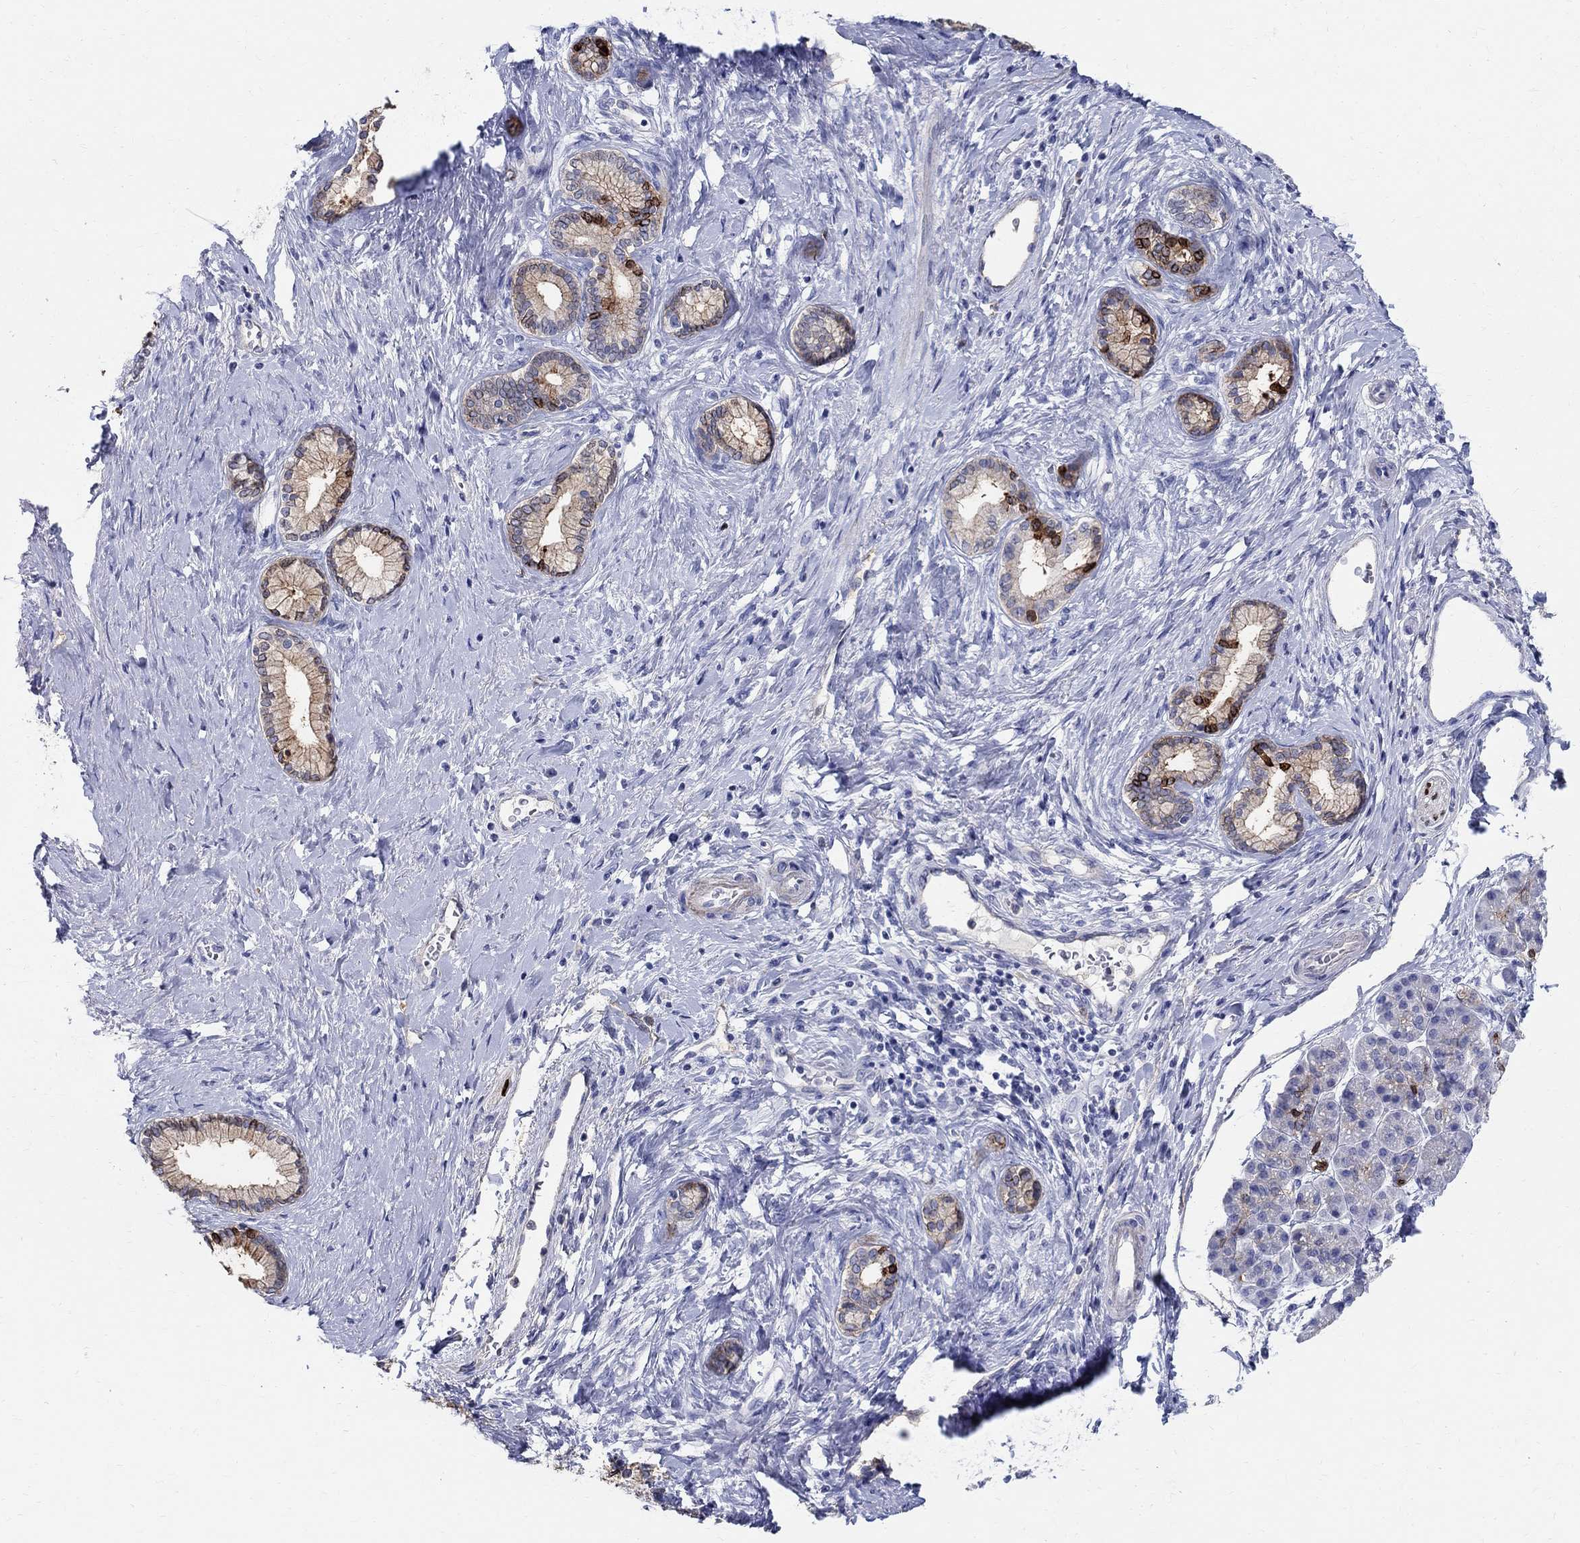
{"staining": {"intensity": "strong", "quantity": "<25%", "location": "cytoplasmic/membranous,nuclear"}, "tissue": "pancreatic cancer", "cell_type": "Tumor cells", "image_type": "cancer", "snomed": [{"axis": "morphology", "description": "Adenocarcinoma, NOS"}, {"axis": "topography", "description": "Pancreas"}], "caption": "Immunohistochemistry of pancreatic adenocarcinoma displays medium levels of strong cytoplasmic/membranous and nuclear positivity in approximately <25% of tumor cells.", "gene": "SOX2", "patient": {"sex": "female", "age": 73}}